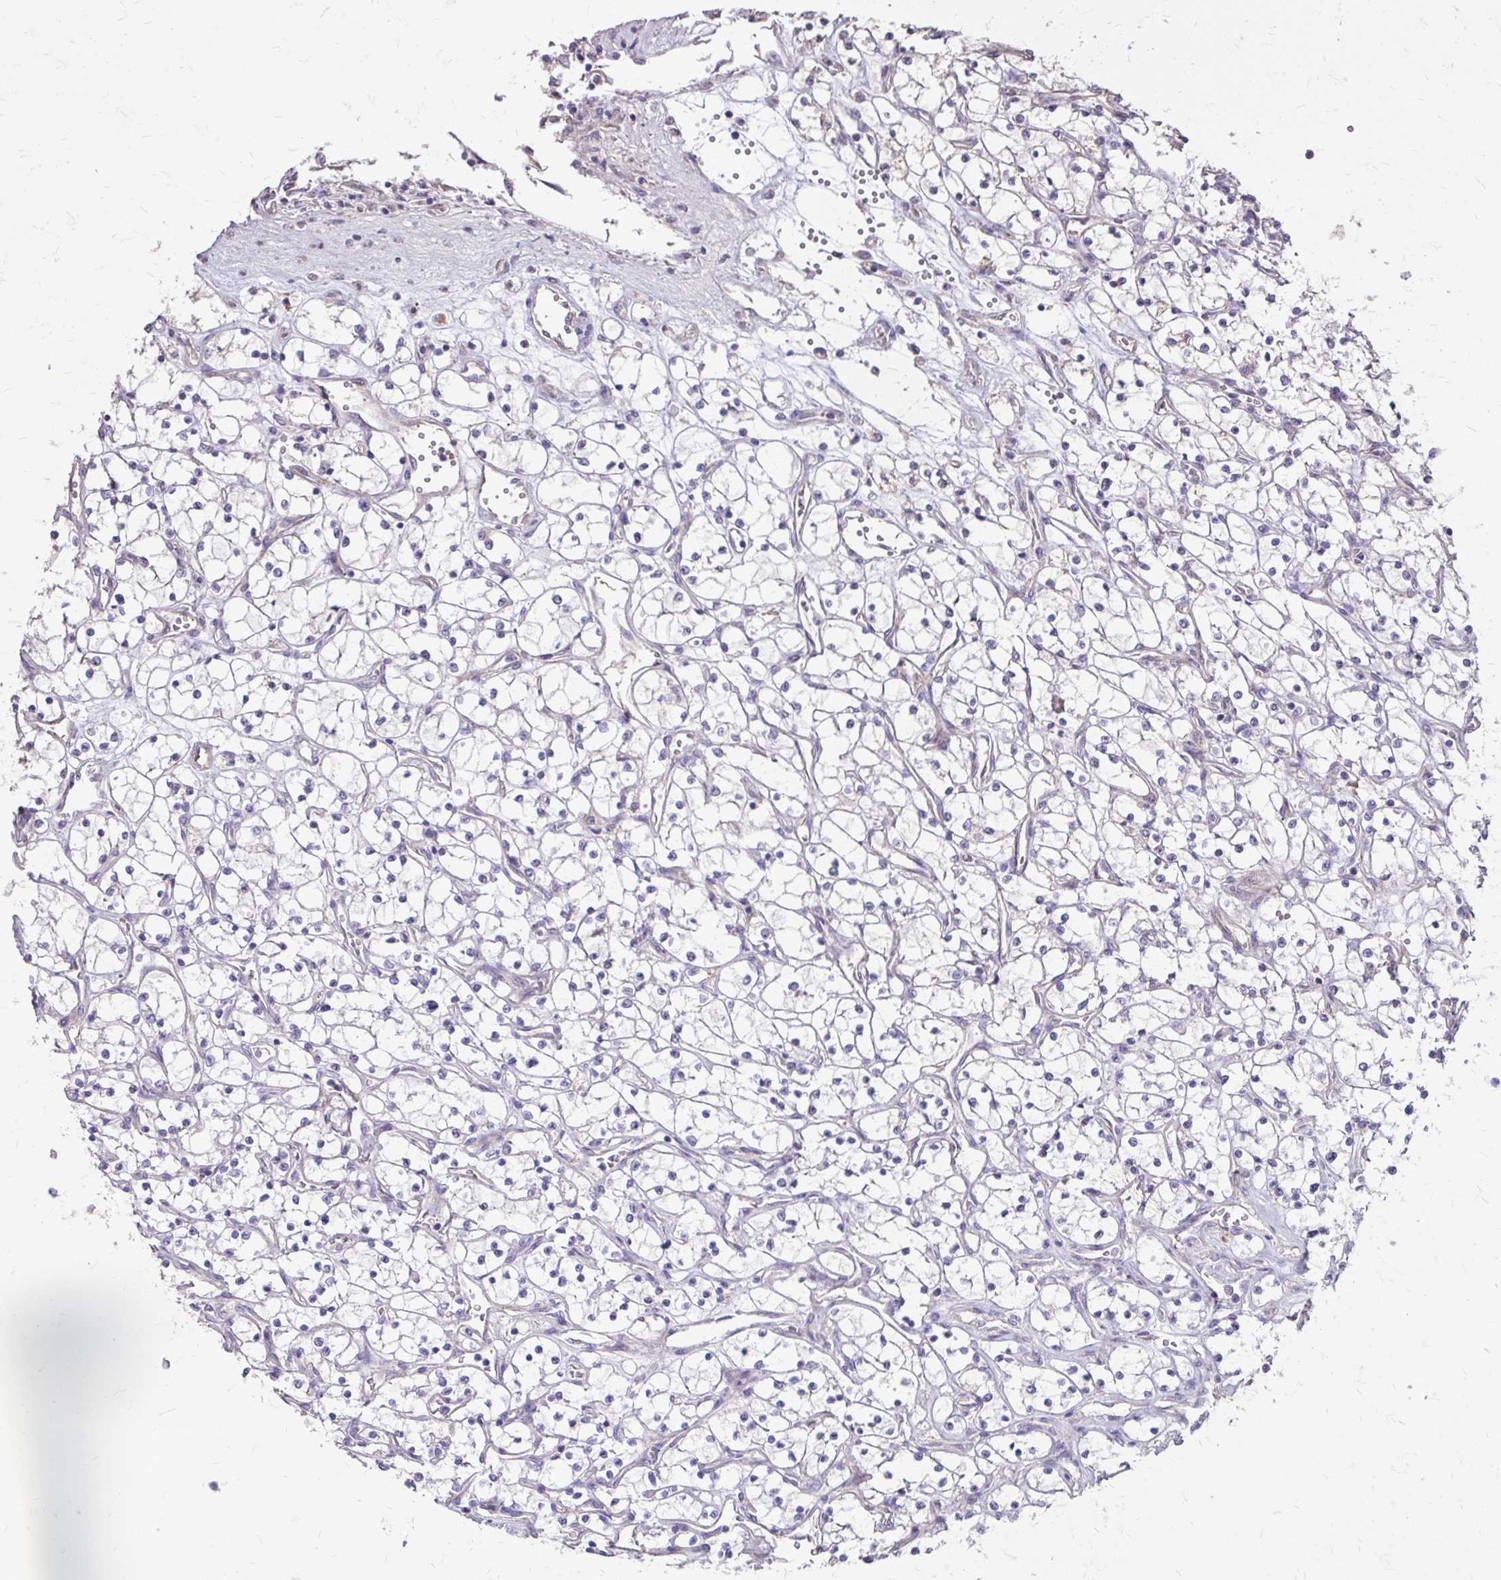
{"staining": {"intensity": "negative", "quantity": "none", "location": "none"}, "tissue": "renal cancer", "cell_type": "Tumor cells", "image_type": "cancer", "snomed": [{"axis": "morphology", "description": "Adenocarcinoma, NOS"}, {"axis": "topography", "description": "Kidney"}], "caption": "Histopathology image shows no protein staining in tumor cells of renal adenocarcinoma tissue.", "gene": "MYORG", "patient": {"sex": "female", "age": 69}}